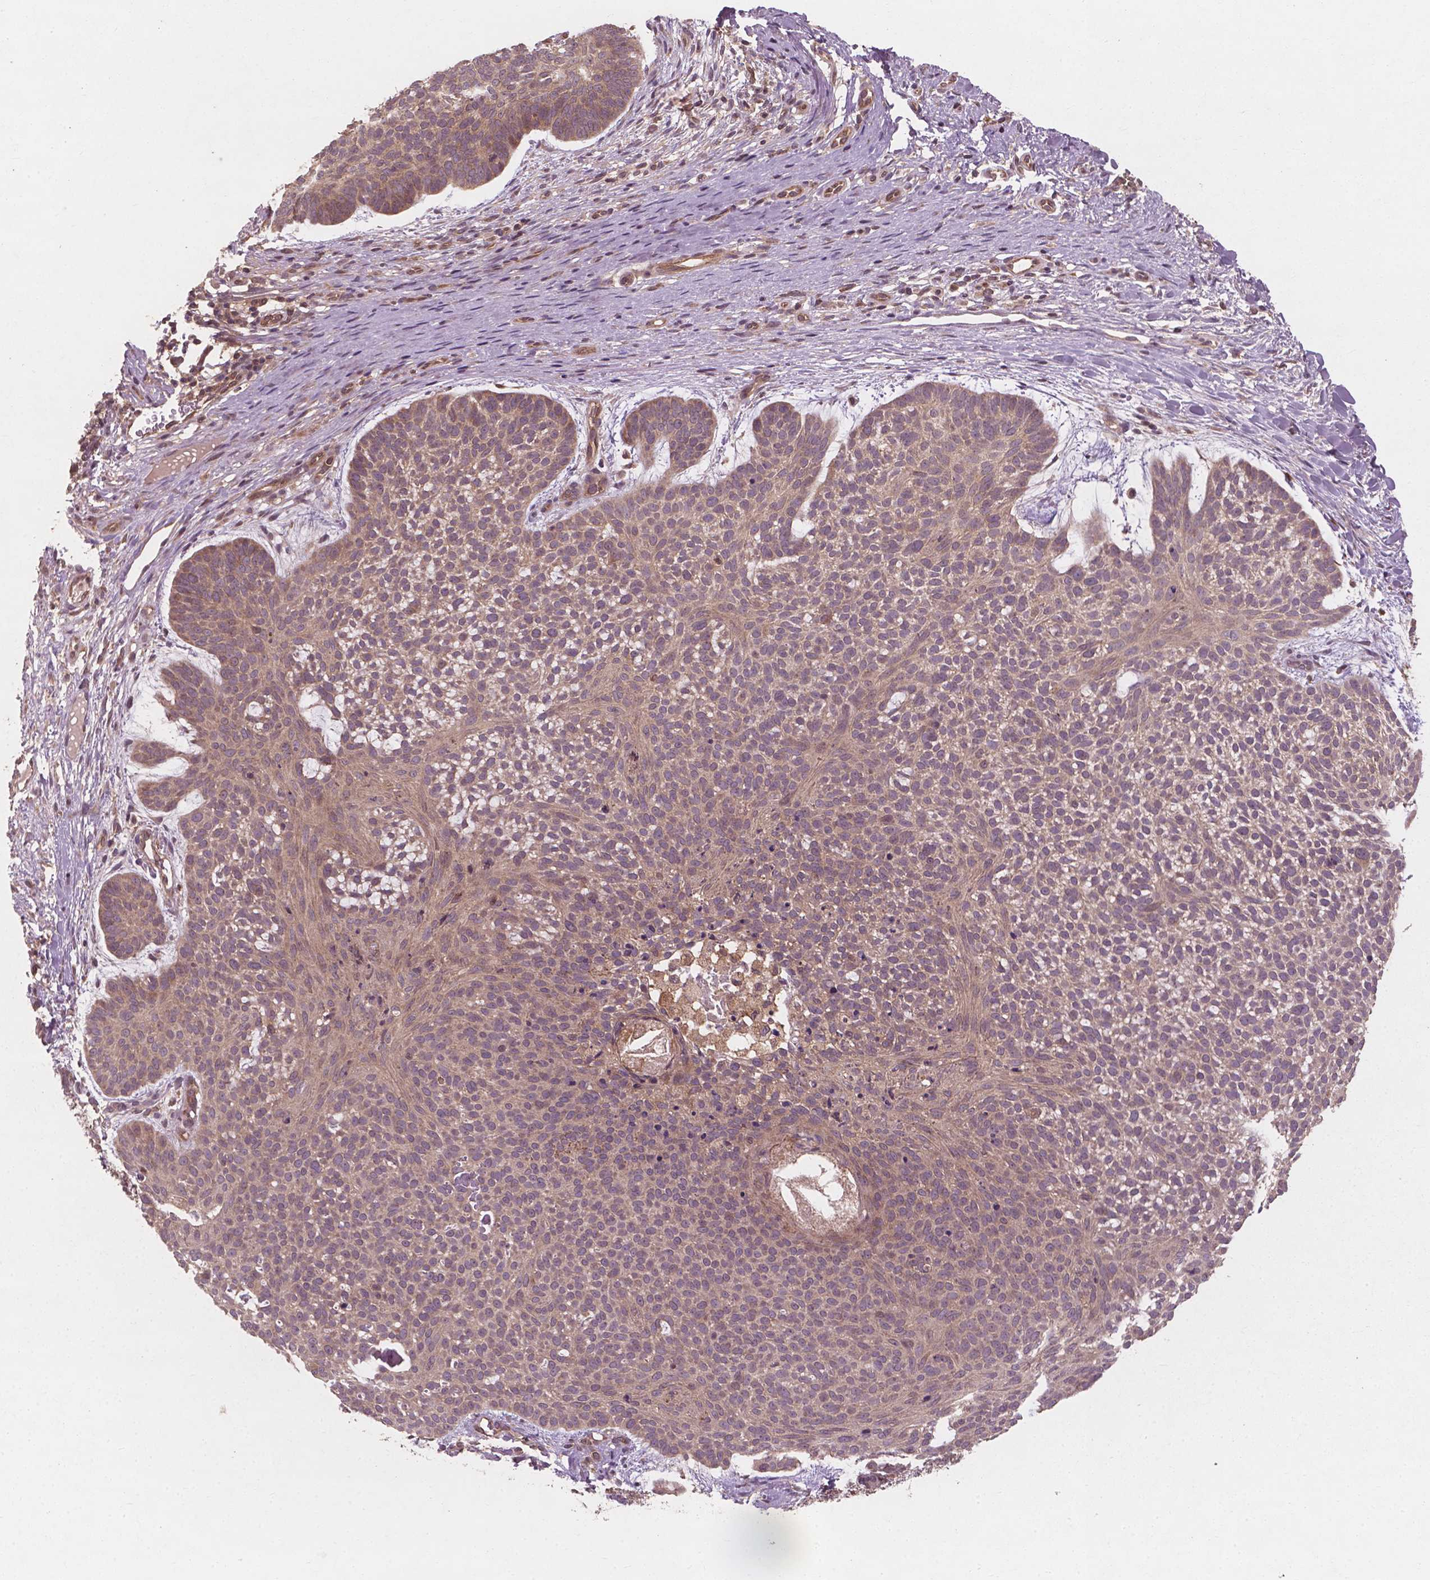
{"staining": {"intensity": "weak", "quantity": ">75%", "location": "cytoplasmic/membranous"}, "tissue": "skin cancer", "cell_type": "Tumor cells", "image_type": "cancer", "snomed": [{"axis": "morphology", "description": "Basal cell carcinoma"}, {"axis": "topography", "description": "Skin"}], "caption": "Immunohistochemistry (IHC) (DAB (3,3'-diaminobenzidine)) staining of human skin basal cell carcinoma reveals weak cytoplasmic/membranous protein staining in approximately >75% of tumor cells.", "gene": "CYFIP2", "patient": {"sex": "male", "age": 64}}